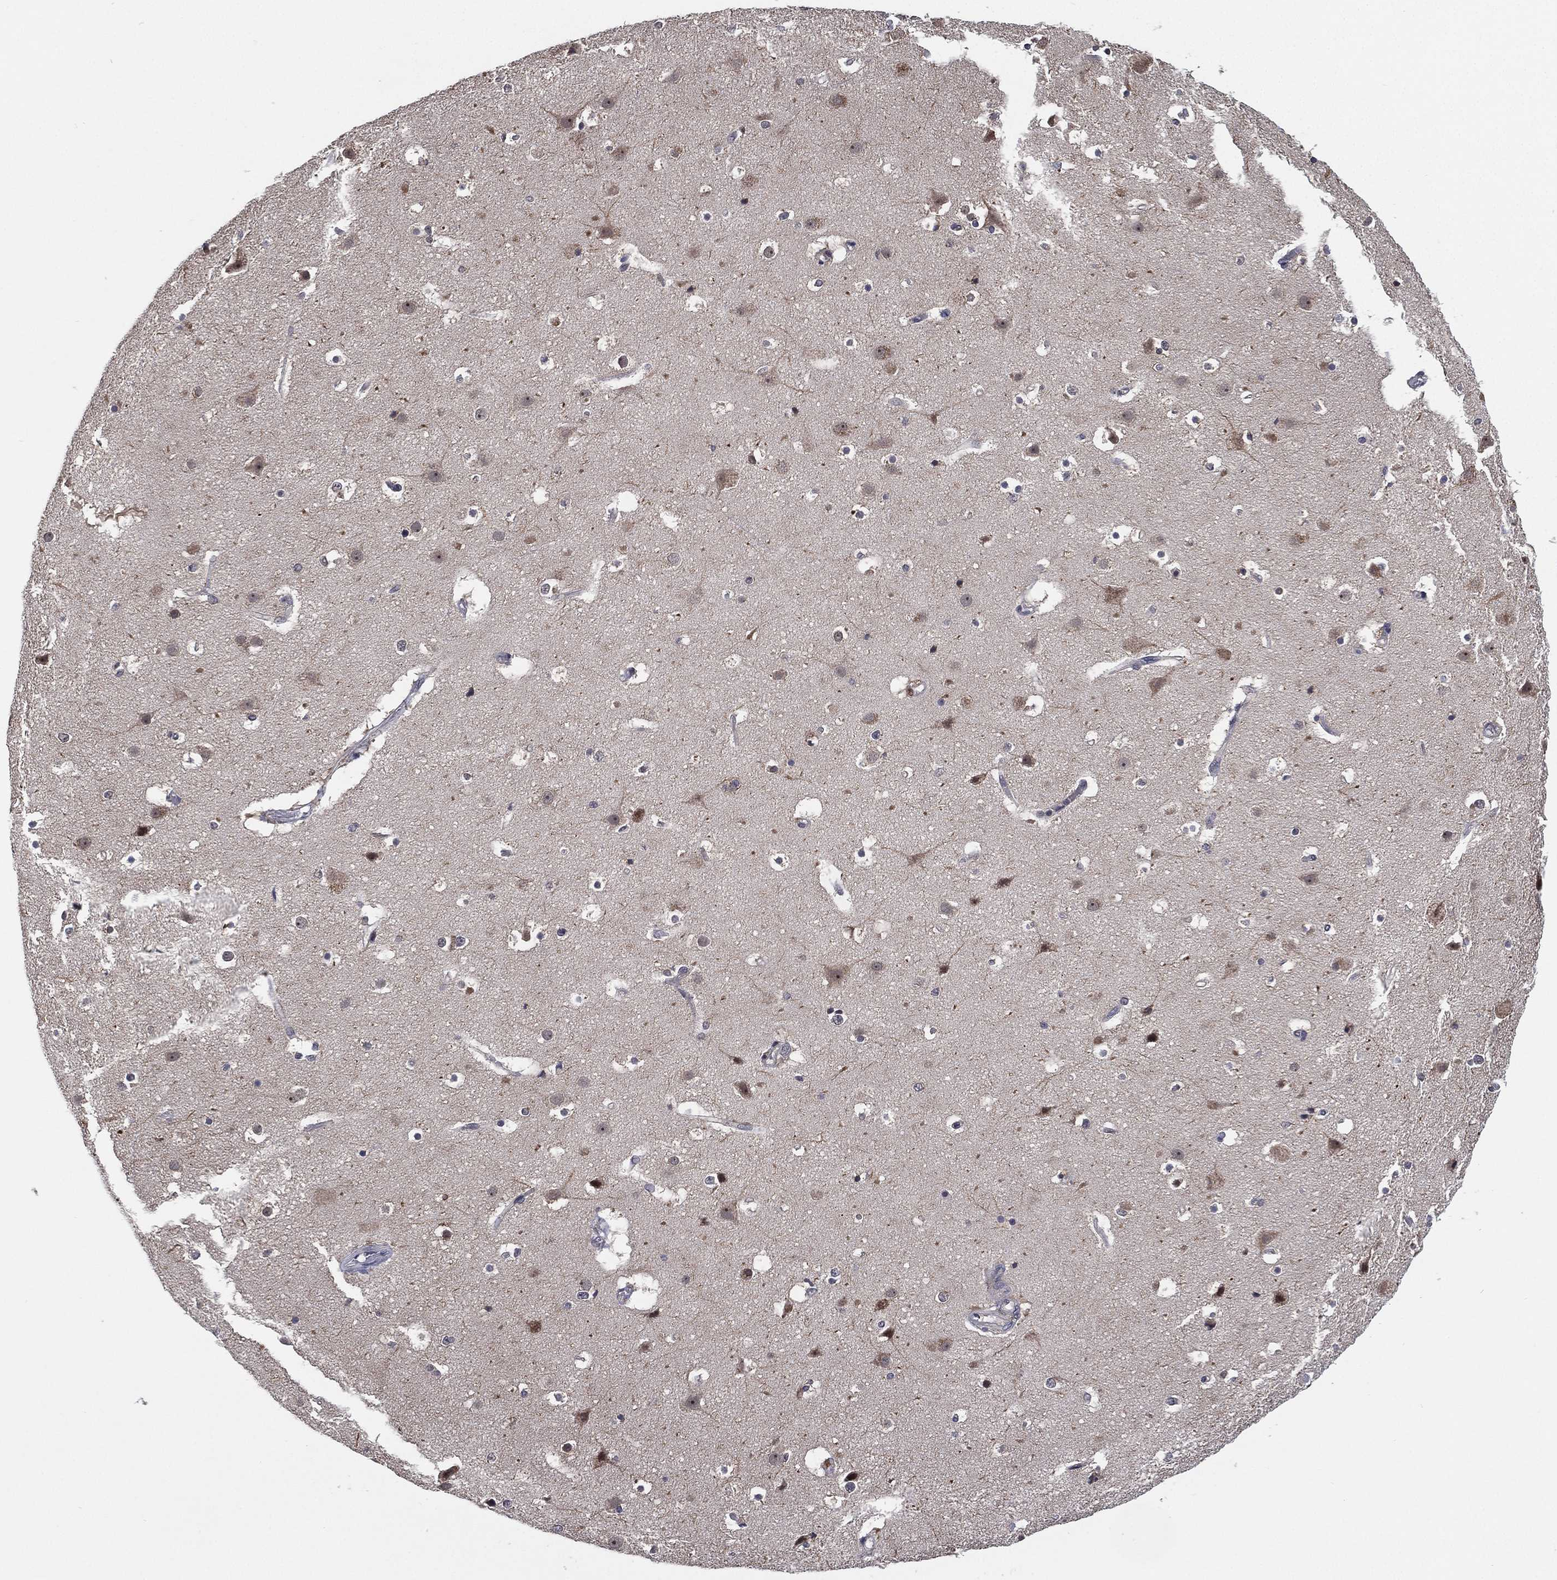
{"staining": {"intensity": "negative", "quantity": "none", "location": "none"}, "tissue": "cerebral cortex", "cell_type": "Endothelial cells", "image_type": "normal", "snomed": [{"axis": "morphology", "description": "Normal tissue, NOS"}, {"axis": "topography", "description": "Cerebral cortex"}], "caption": "DAB immunohistochemical staining of unremarkable human cerebral cortex reveals no significant expression in endothelial cells. Nuclei are stained in blue.", "gene": "SELENOO", "patient": {"sex": "female", "age": 52}}